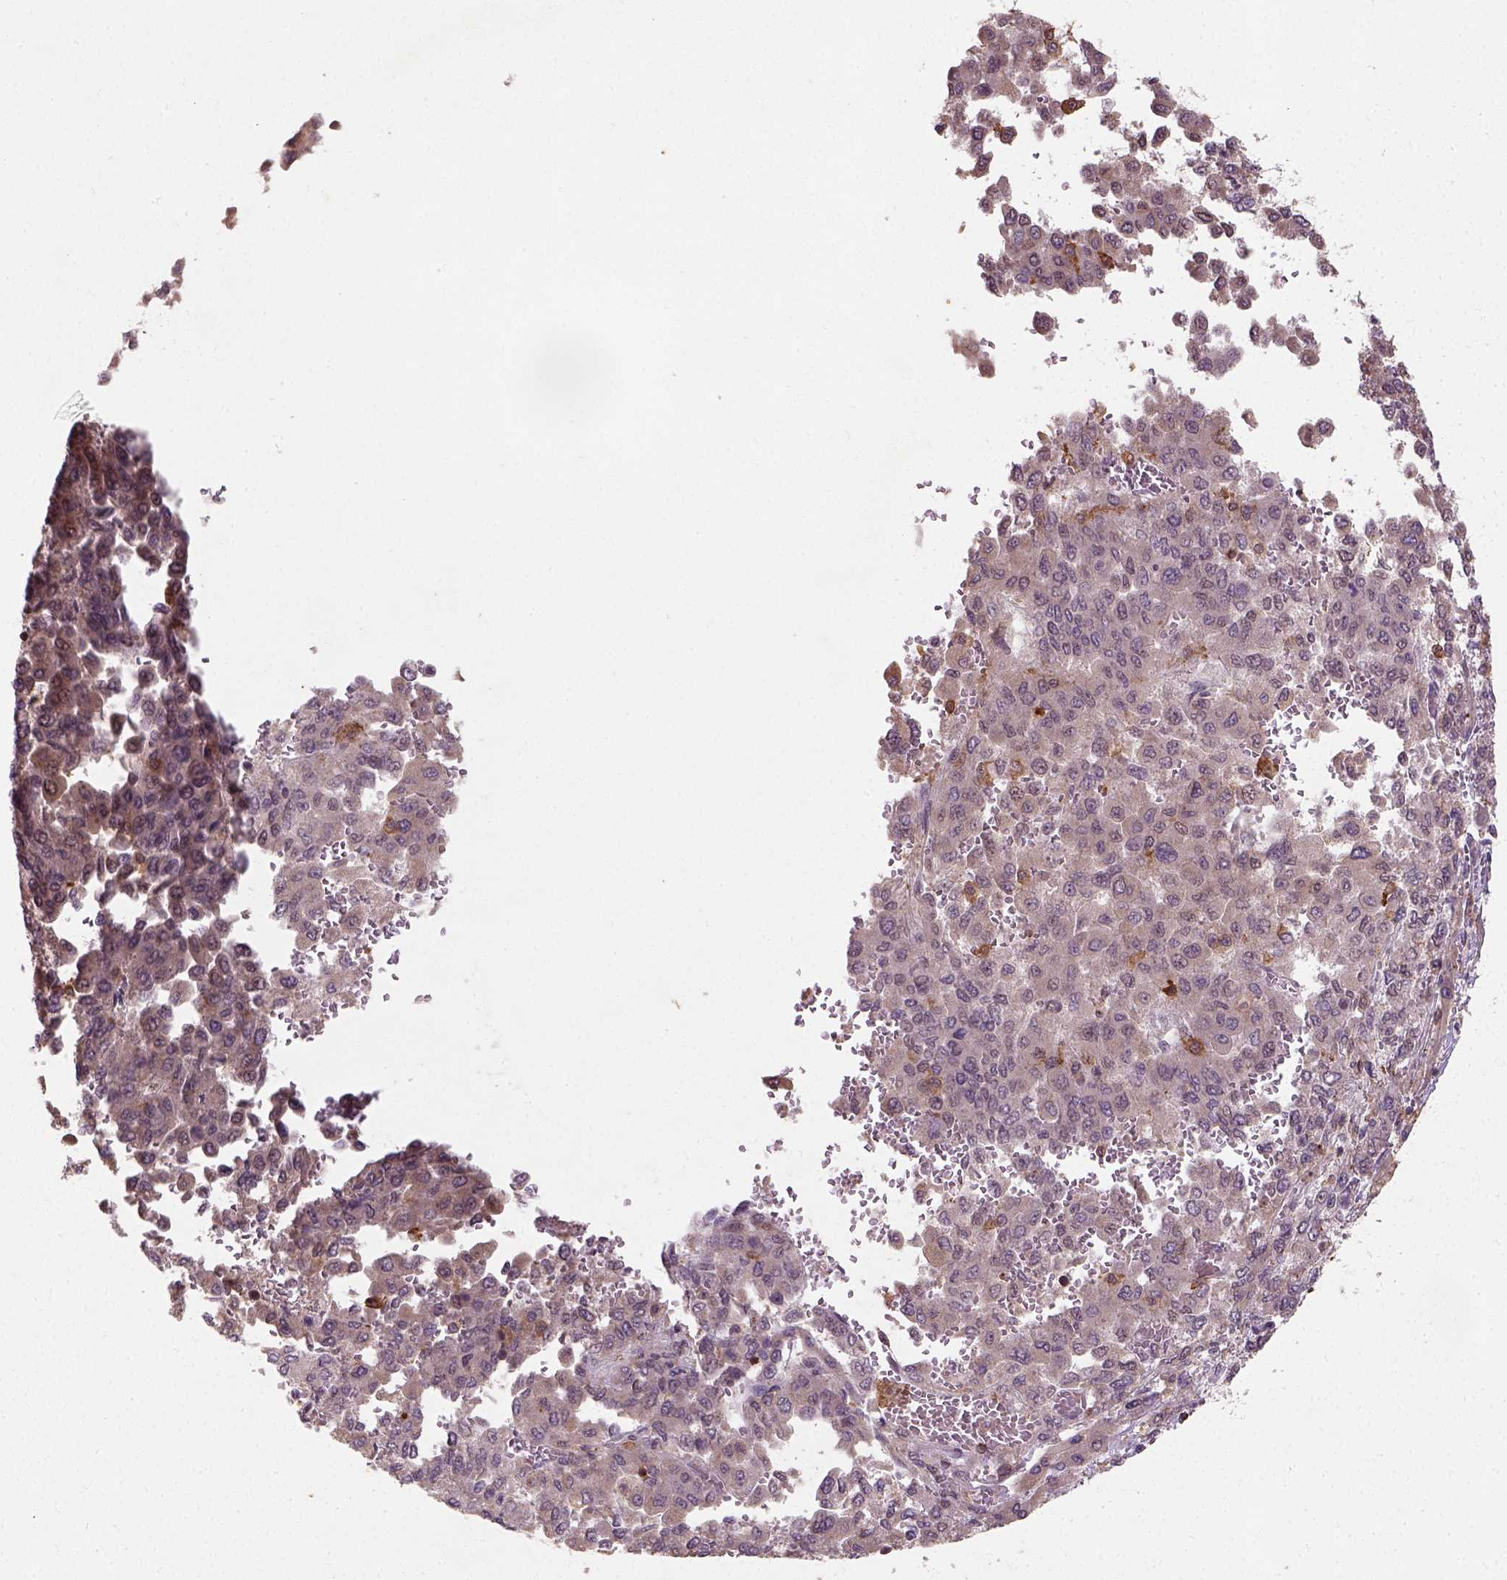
{"staining": {"intensity": "weak", "quantity": "25%-75%", "location": "cytoplasmic/membranous"}, "tissue": "liver cancer", "cell_type": "Tumor cells", "image_type": "cancer", "snomed": [{"axis": "morphology", "description": "Carcinoma, Hepatocellular, NOS"}, {"axis": "topography", "description": "Liver"}], "caption": "A brown stain labels weak cytoplasmic/membranous staining of a protein in human liver hepatocellular carcinoma tumor cells.", "gene": "CAMKK1", "patient": {"sex": "female", "age": 41}}